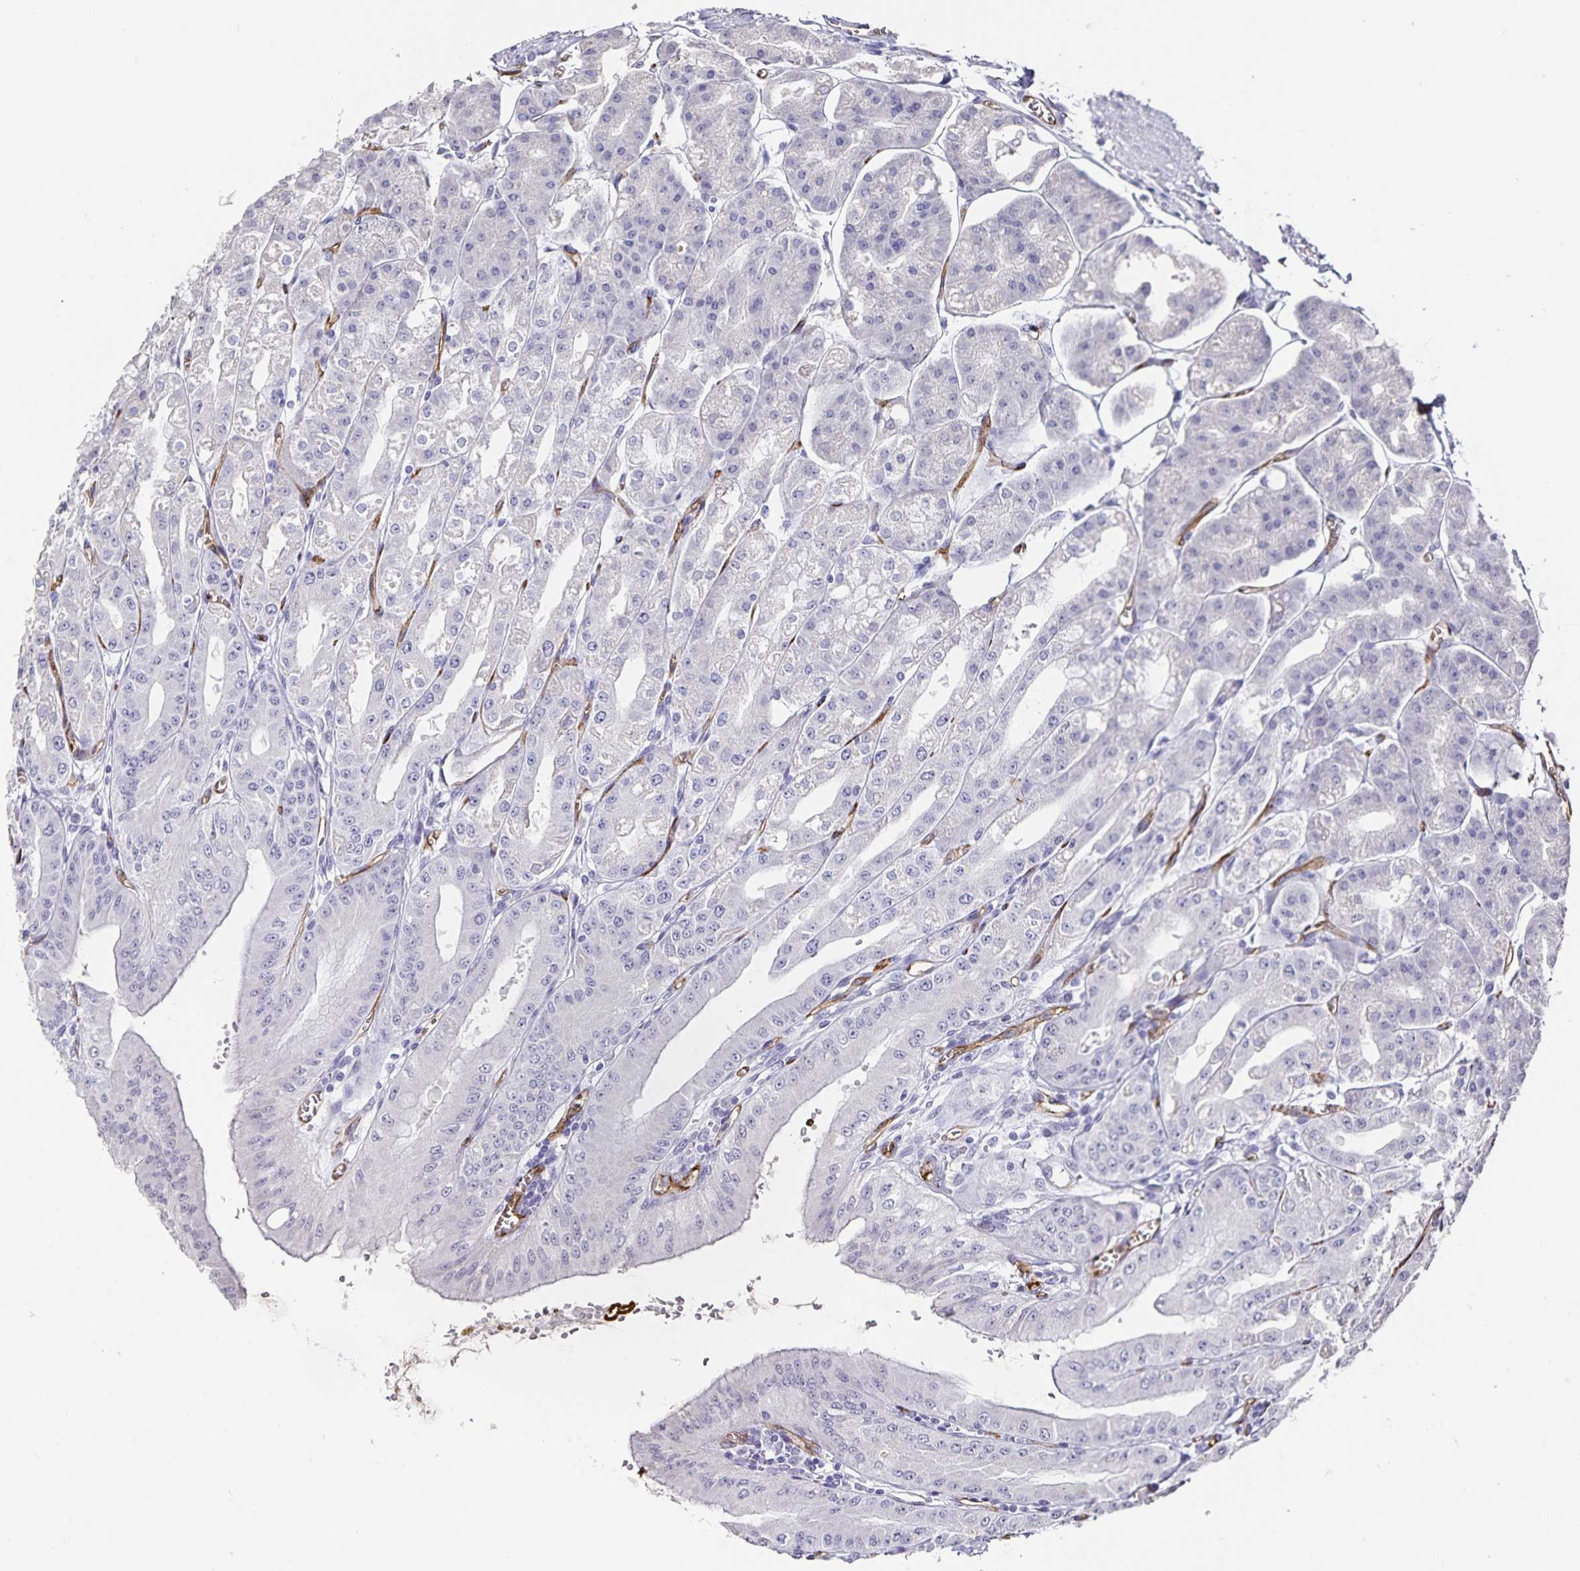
{"staining": {"intensity": "negative", "quantity": "none", "location": "none"}, "tissue": "stomach", "cell_type": "Glandular cells", "image_type": "normal", "snomed": [{"axis": "morphology", "description": "Normal tissue, NOS"}, {"axis": "topography", "description": "Stomach, lower"}], "caption": "Photomicrograph shows no significant protein staining in glandular cells of unremarkable stomach. Brightfield microscopy of IHC stained with DAB (brown) and hematoxylin (blue), captured at high magnification.", "gene": "PODXL", "patient": {"sex": "male", "age": 71}}